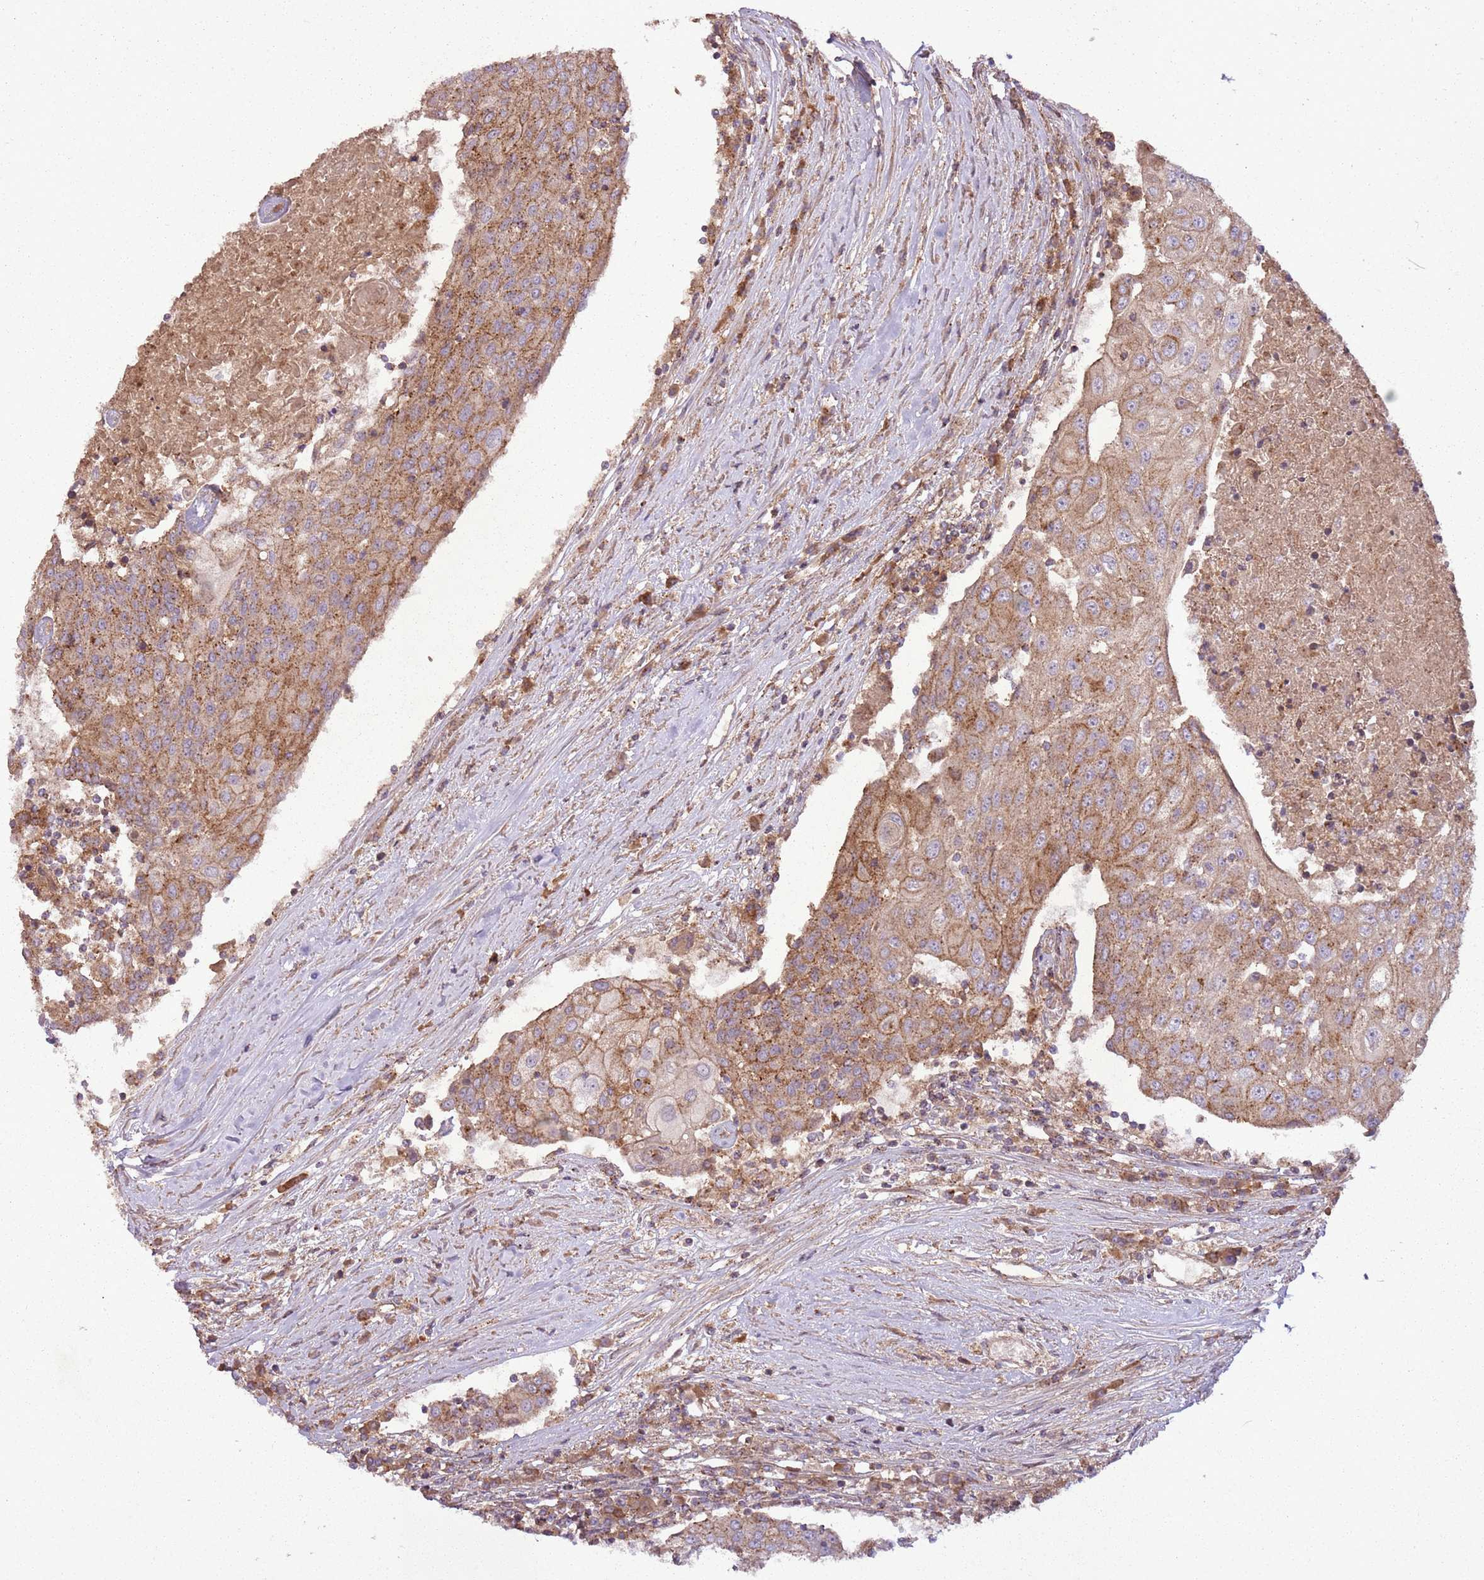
{"staining": {"intensity": "moderate", "quantity": ">75%", "location": "cytoplasmic/membranous"}, "tissue": "urothelial cancer", "cell_type": "Tumor cells", "image_type": "cancer", "snomed": [{"axis": "morphology", "description": "Urothelial carcinoma, High grade"}, {"axis": "topography", "description": "Urinary bladder"}], "caption": "DAB (3,3'-diaminobenzidine) immunohistochemical staining of high-grade urothelial carcinoma reveals moderate cytoplasmic/membranous protein staining in approximately >75% of tumor cells.", "gene": "ANKRD24", "patient": {"sex": "female", "age": 85}}